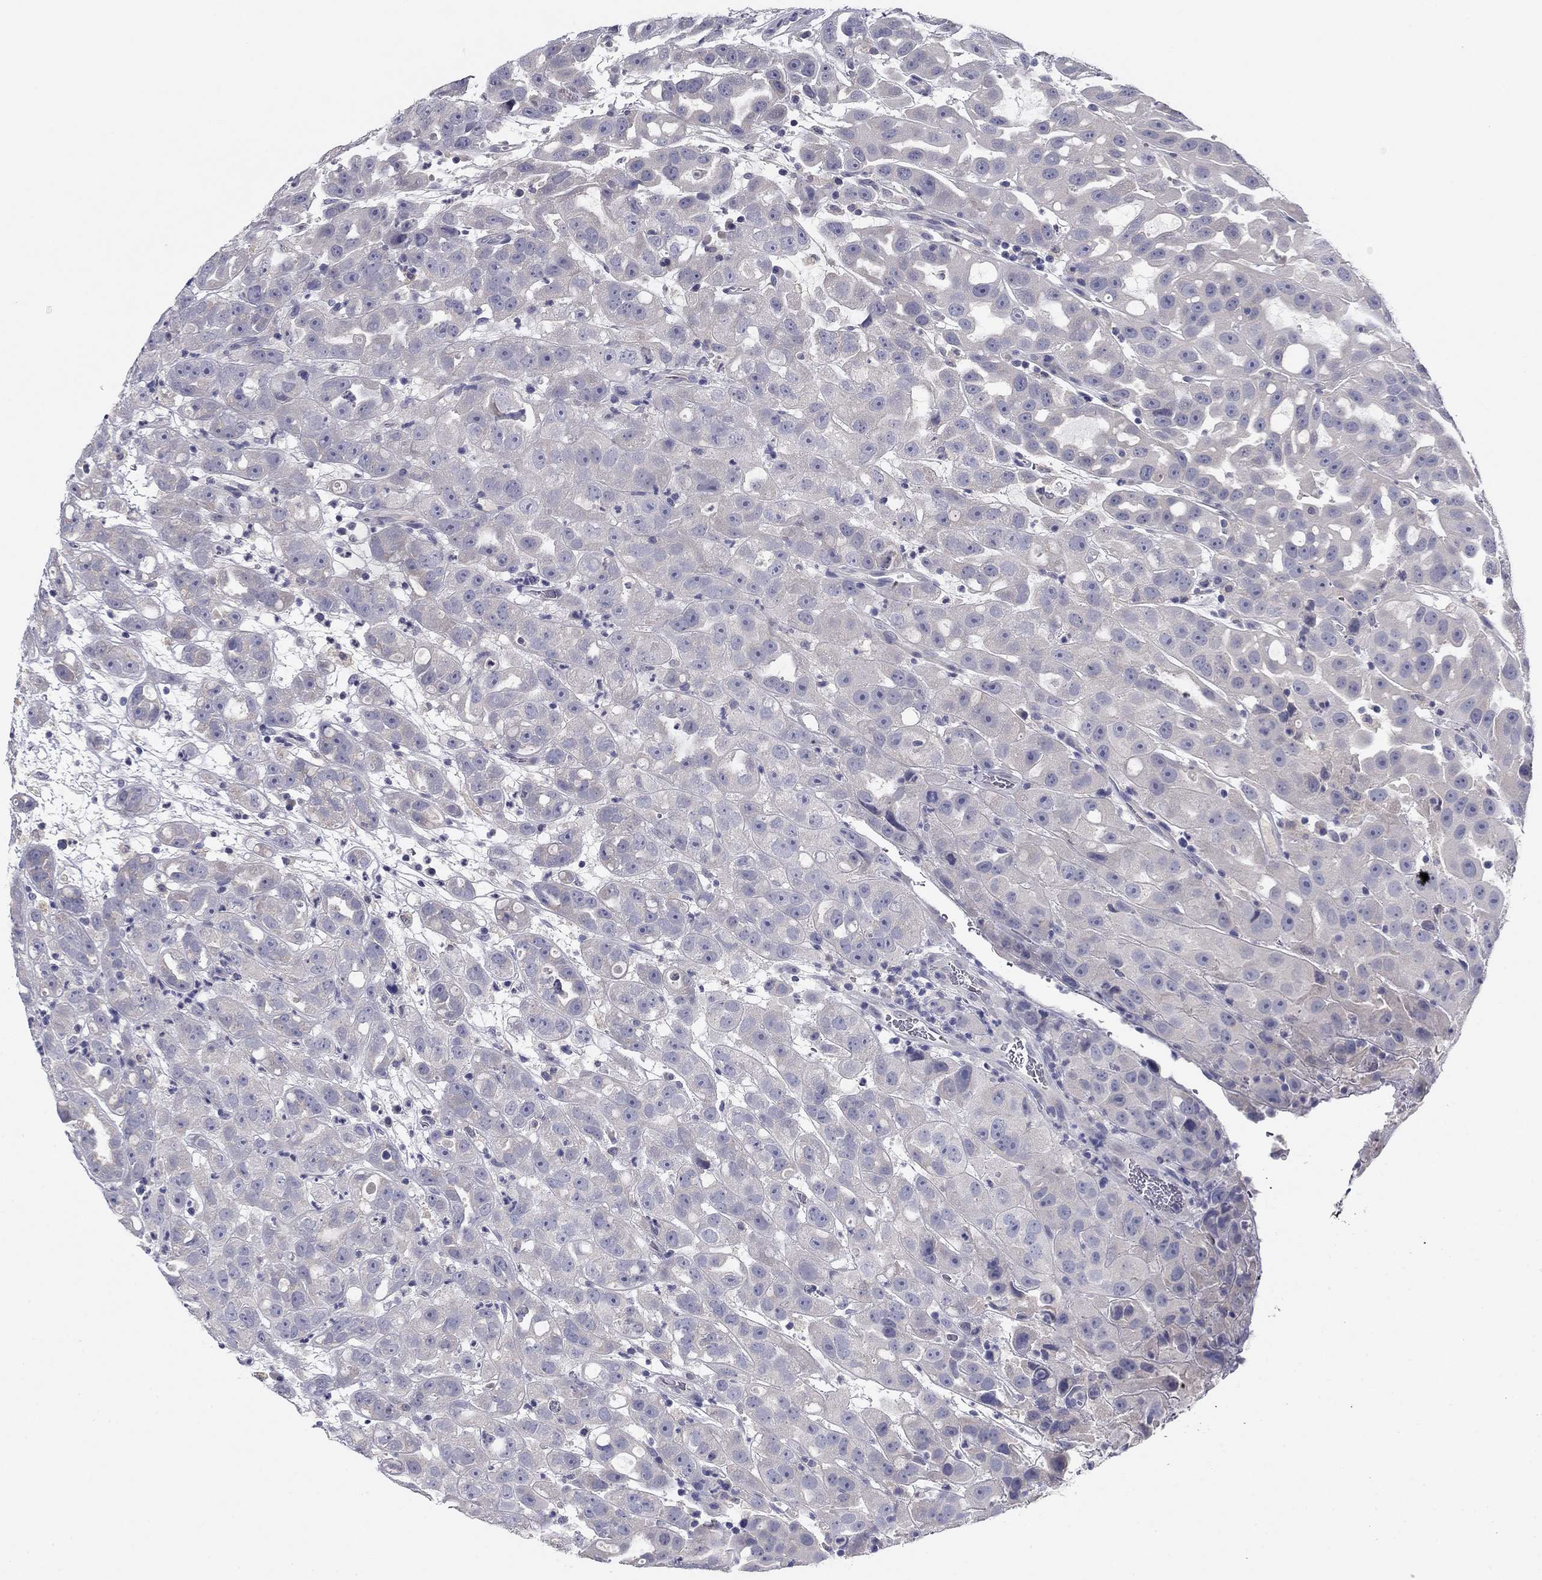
{"staining": {"intensity": "negative", "quantity": "none", "location": "none"}, "tissue": "urothelial cancer", "cell_type": "Tumor cells", "image_type": "cancer", "snomed": [{"axis": "morphology", "description": "Urothelial carcinoma, High grade"}, {"axis": "topography", "description": "Urinary bladder"}], "caption": "Tumor cells are negative for brown protein staining in urothelial cancer.", "gene": "CNTNAP4", "patient": {"sex": "female", "age": 41}}